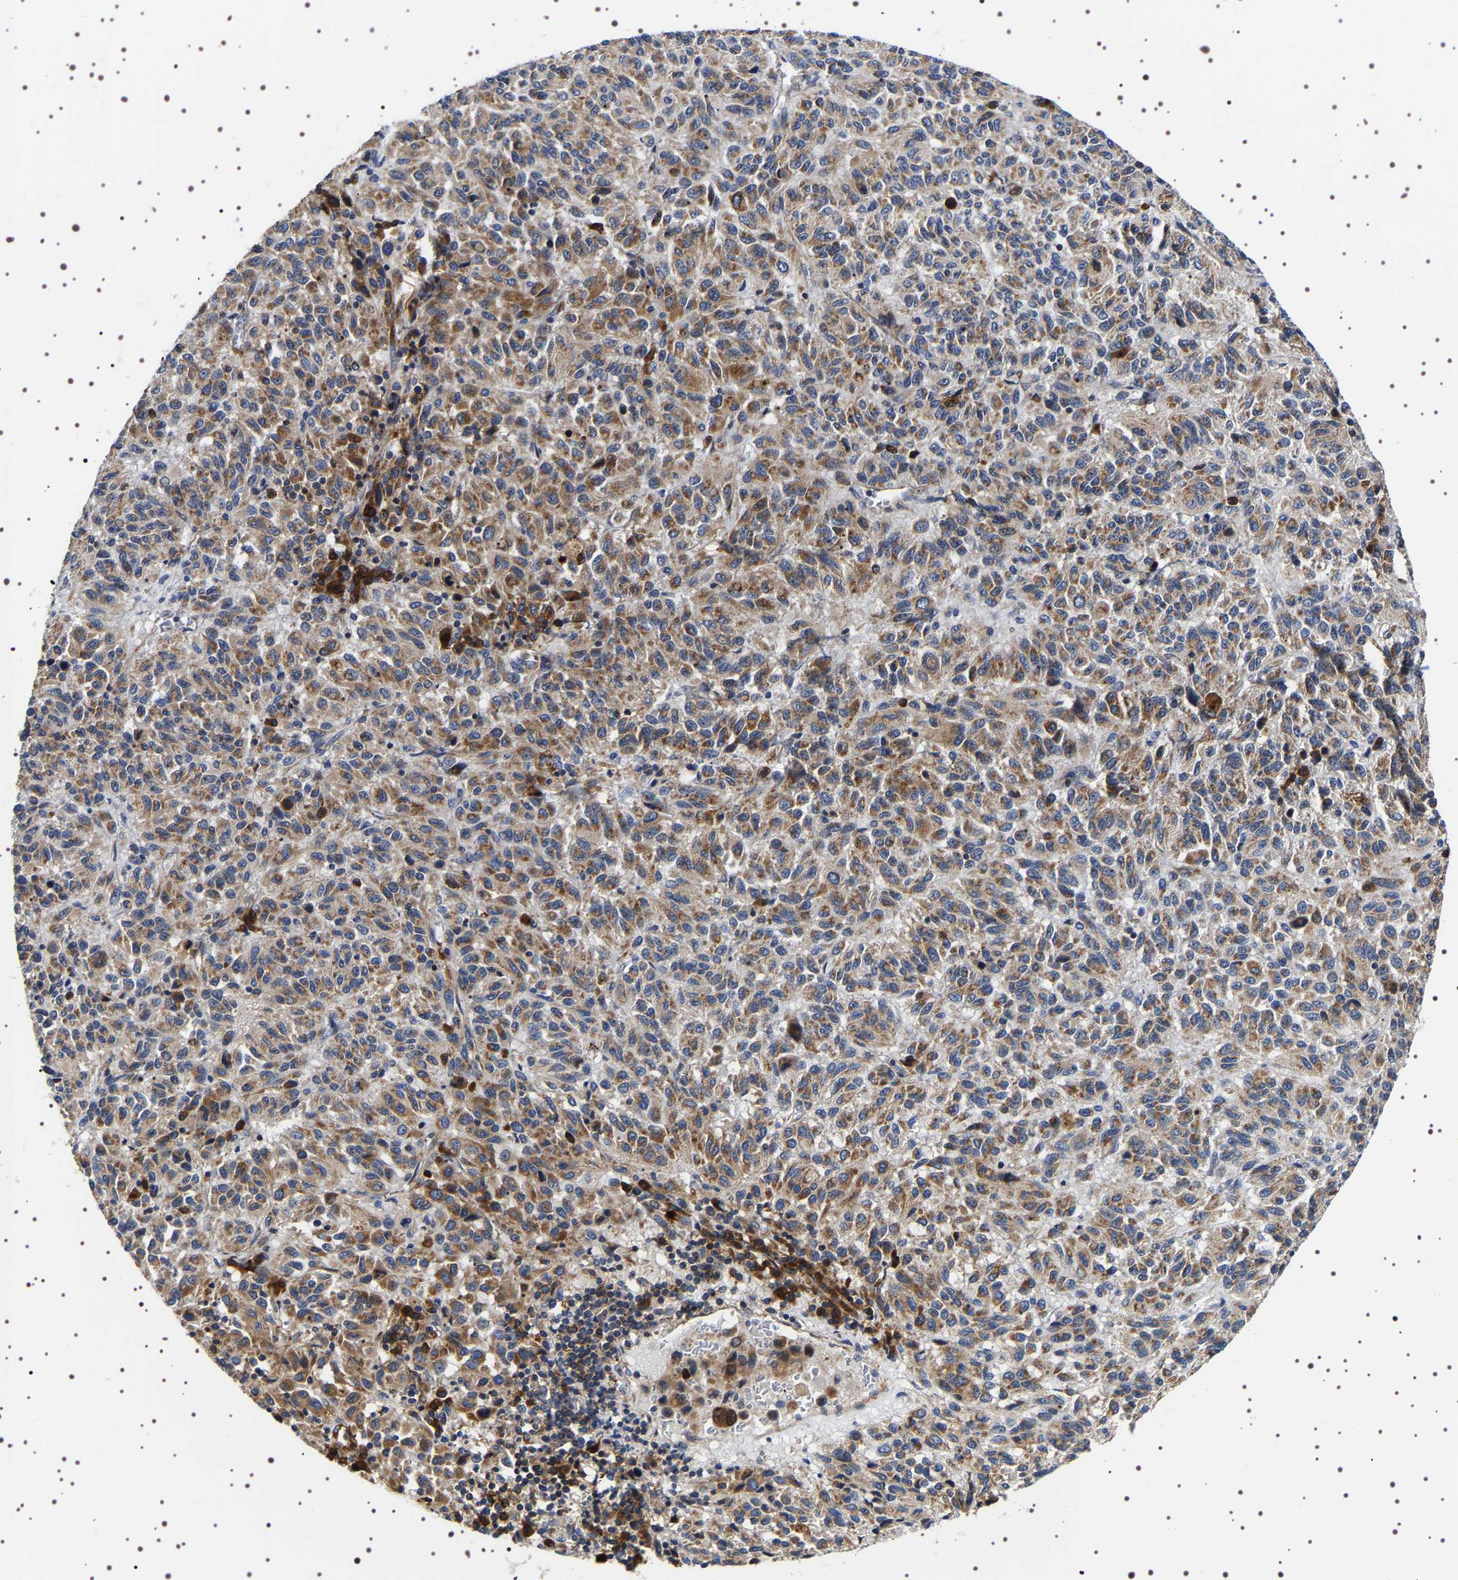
{"staining": {"intensity": "moderate", "quantity": ">75%", "location": "cytoplasmic/membranous"}, "tissue": "melanoma", "cell_type": "Tumor cells", "image_type": "cancer", "snomed": [{"axis": "morphology", "description": "Malignant melanoma, Metastatic site"}, {"axis": "topography", "description": "Lung"}], "caption": "Brown immunohistochemical staining in melanoma displays moderate cytoplasmic/membranous positivity in approximately >75% of tumor cells.", "gene": "SQLE", "patient": {"sex": "male", "age": 64}}